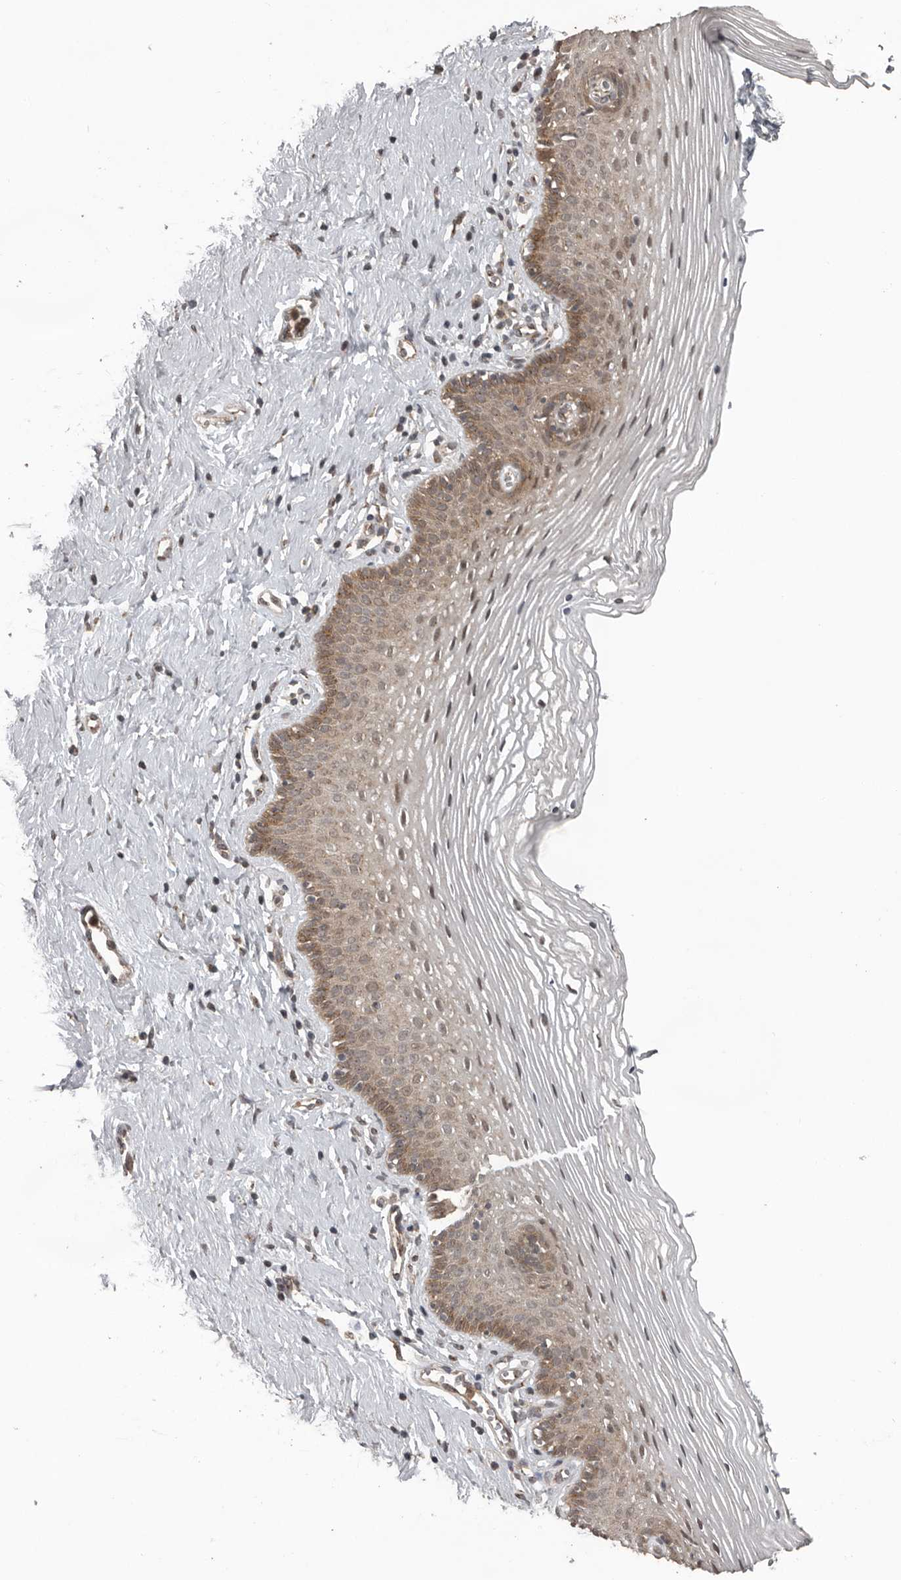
{"staining": {"intensity": "moderate", "quantity": "25%-75%", "location": "cytoplasmic/membranous"}, "tissue": "vagina", "cell_type": "Squamous epithelial cells", "image_type": "normal", "snomed": [{"axis": "morphology", "description": "Normal tissue, NOS"}, {"axis": "topography", "description": "Vagina"}], "caption": "Moderate cytoplasmic/membranous staining is seen in approximately 25%-75% of squamous epithelial cells in unremarkable vagina. The staining was performed using DAB to visualize the protein expression in brown, while the nuclei were stained in blue with hematoxylin (Magnification: 20x).", "gene": "CEP350", "patient": {"sex": "female", "age": 32}}